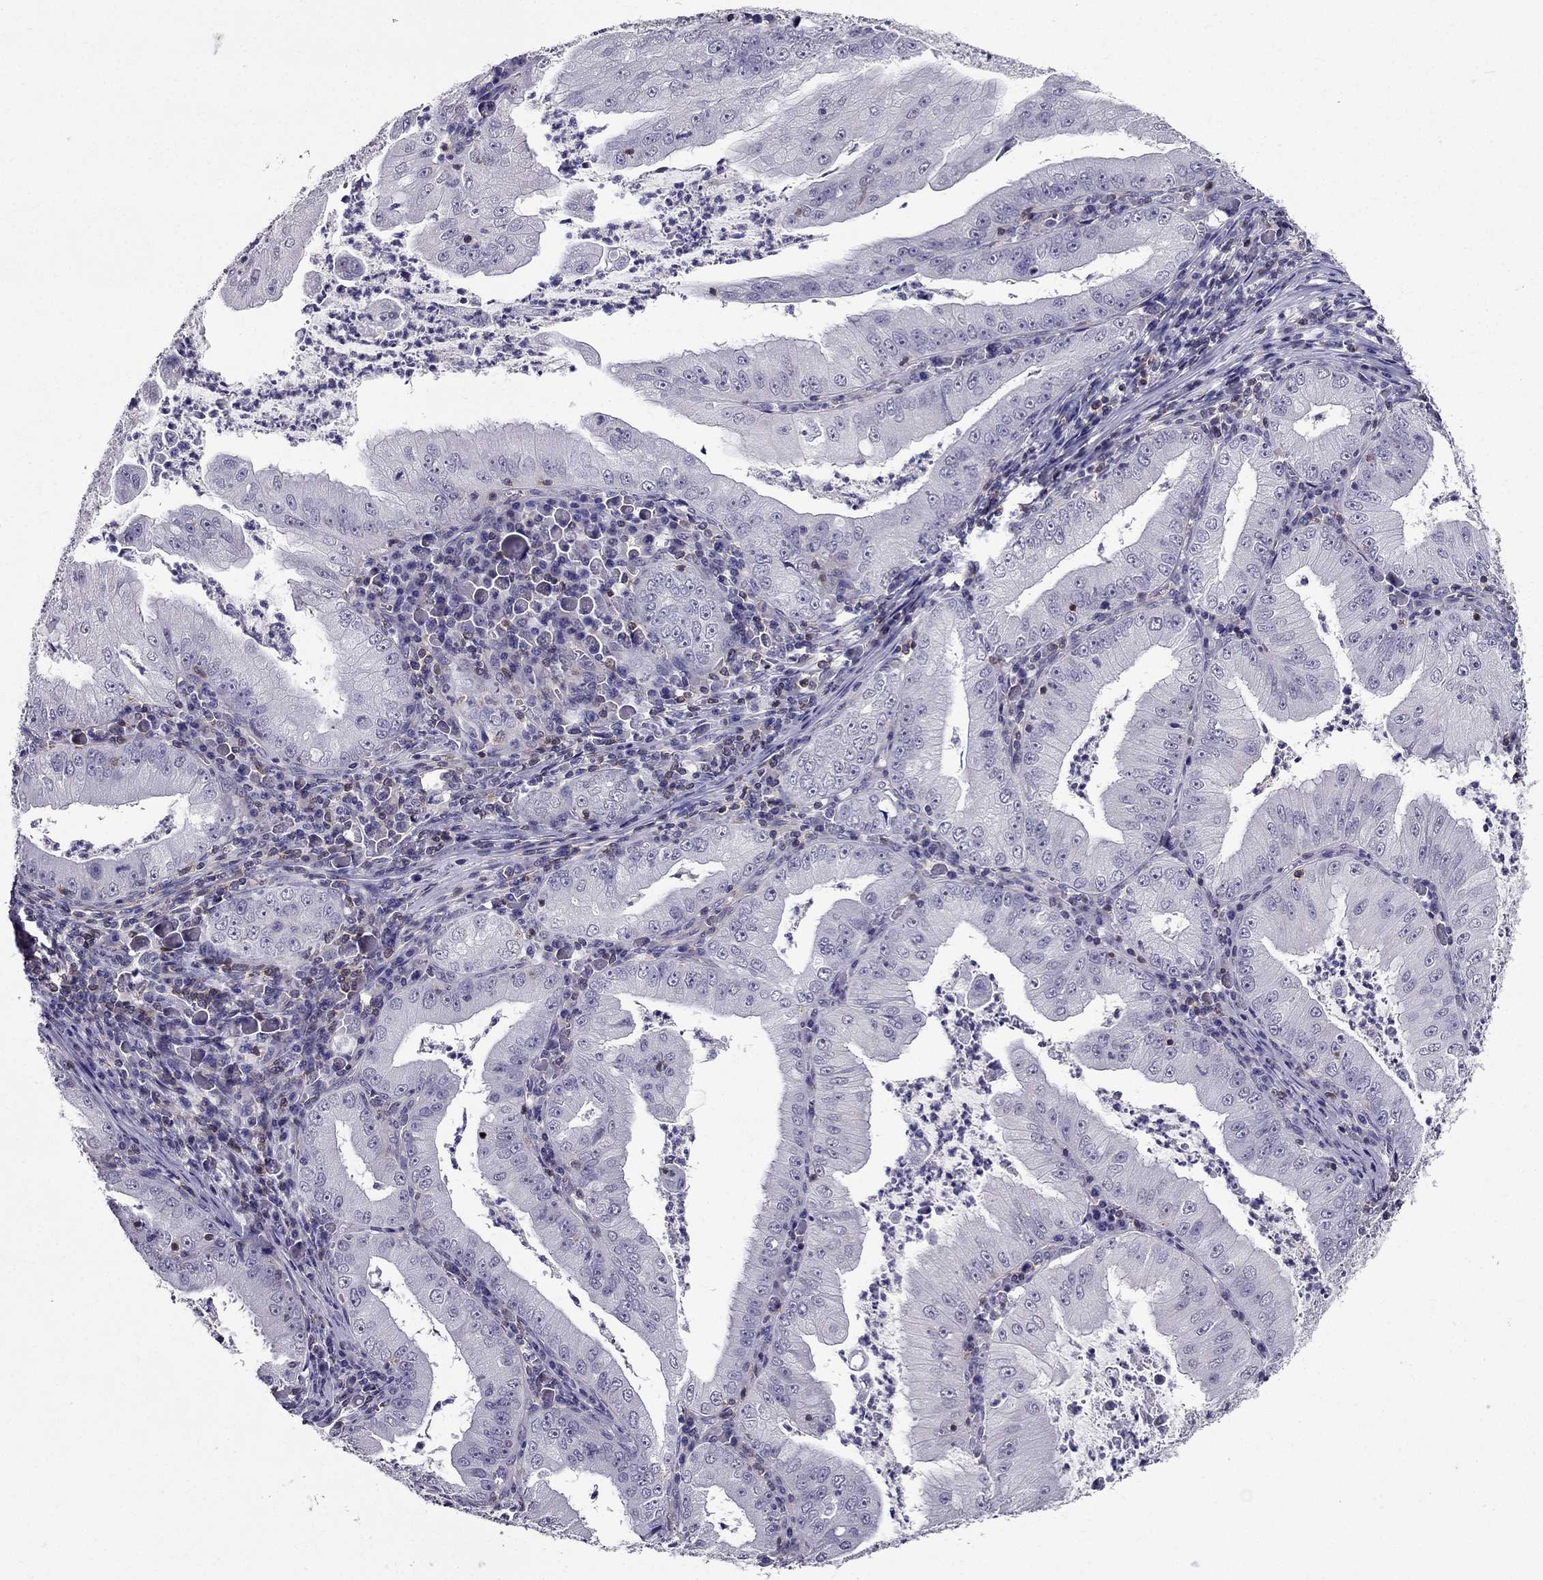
{"staining": {"intensity": "negative", "quantity": "none", "location": "none"}, "tissue": "stomach cancer", "cell_type": "Tumor cells", "image_type": "cancer", "snomed": [{"axis": "morphology", "description": "Adenocarcinoma, NOS"}, {"axis": "topography", "description": "Stomach"}], "caption": "Immunohistochemistry photomicrograph of adenocarcinoma (stomach) stained for a protein (brown), which displays no positivity in tumor cells.", "gene": "AAK1", "patient": {"sex": "male", "age": 76}}